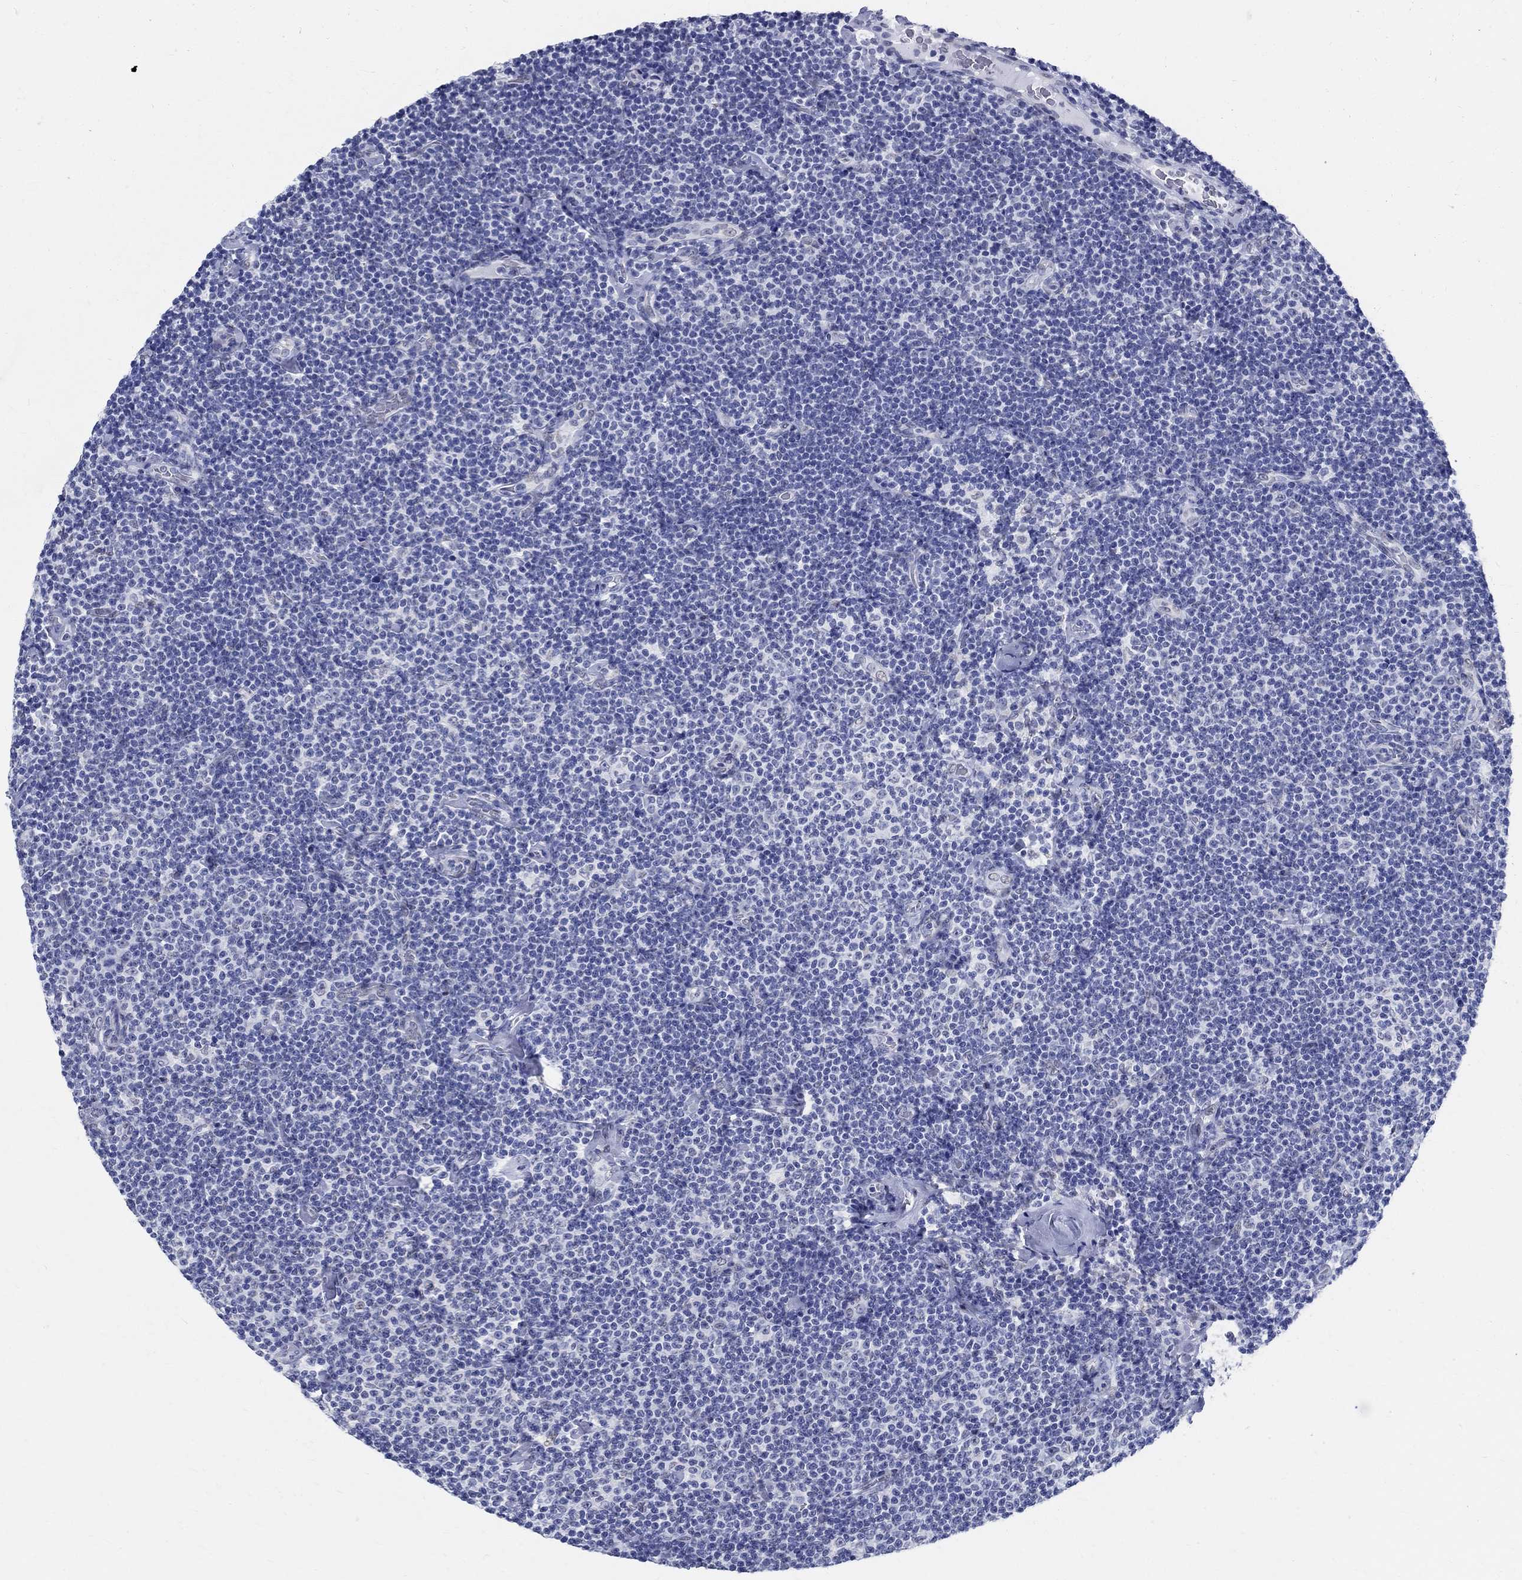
{"staining": {"intensity": "negative", "quantity": "none", "location": "none"}, "tissue": "lymphoma", "cell_type": "Tumor cells", "image_type": "cancer", "snomed": [{"axis": "morphology", "description": "Malignant lymphoma, non-Hodgkin's type, Low grade"}, {"axis": "topography", "description": "Lymph node"}], "caption": "Image shows no protein staining in tumor cells of lymphoma tissue.", "gene": "TSPAN16", "patient": {"sex": "male", "age": 81}}